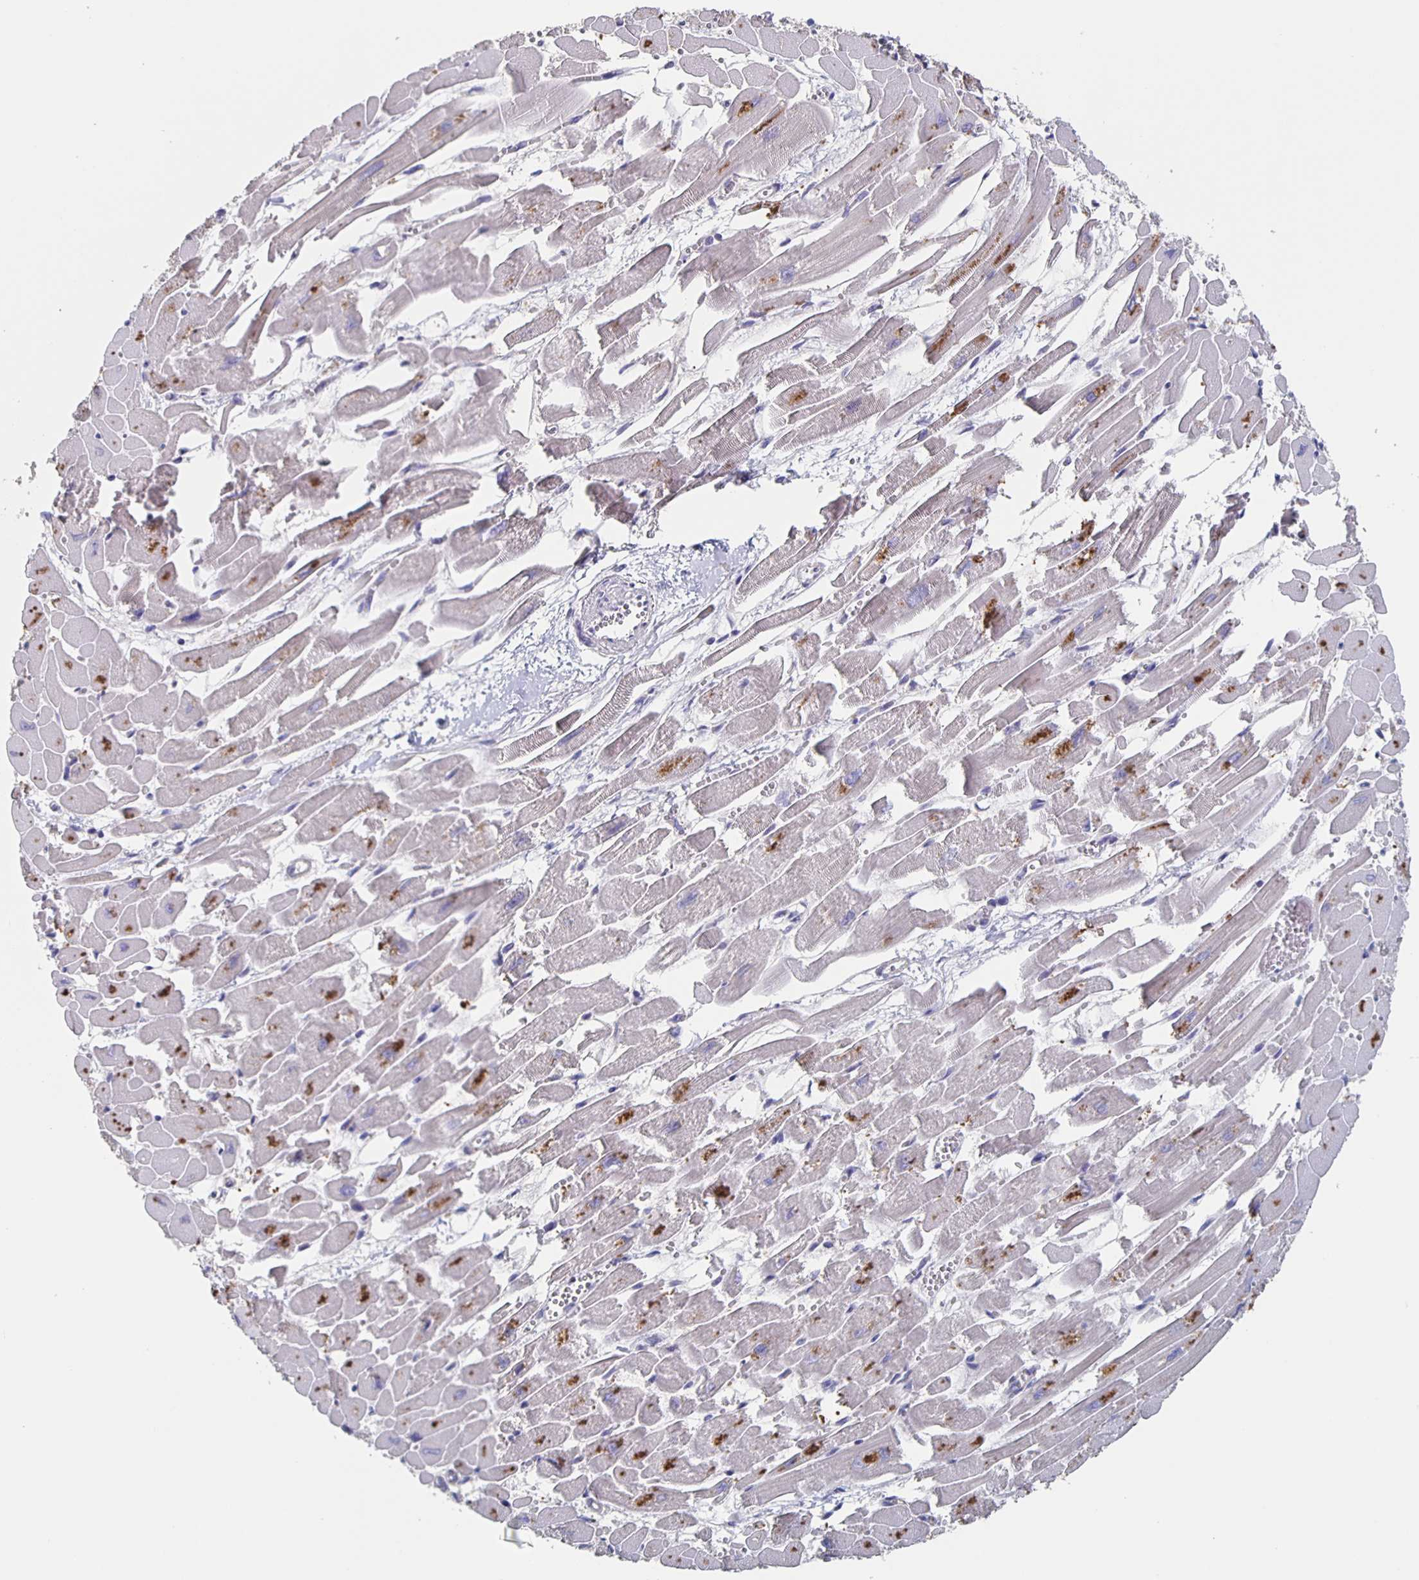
{"staining": {"intensity": "moderate", "quantity": "<25%", "location": "cytoplasmic/membranous"}, "tissue": "heart muscle", "cell_type": "Cardiomyocytes", "image_type": "normal", "snomed": [{"axis": "morphology", "description": "Normal tissue, NOS"}, {"axis": "topography", "description": "Heart"}], "caption": "The histopathology image demonstrates staining of benign heart muscle, revealing moderate cytoplasmic/membranous protein positivity (brown color) within cardiomyocytes. (DAB IHC with brightfield microscopy, high magnification).", "gene": "CACNA2D2", "patient": {"sex": "female", "age": 52}}